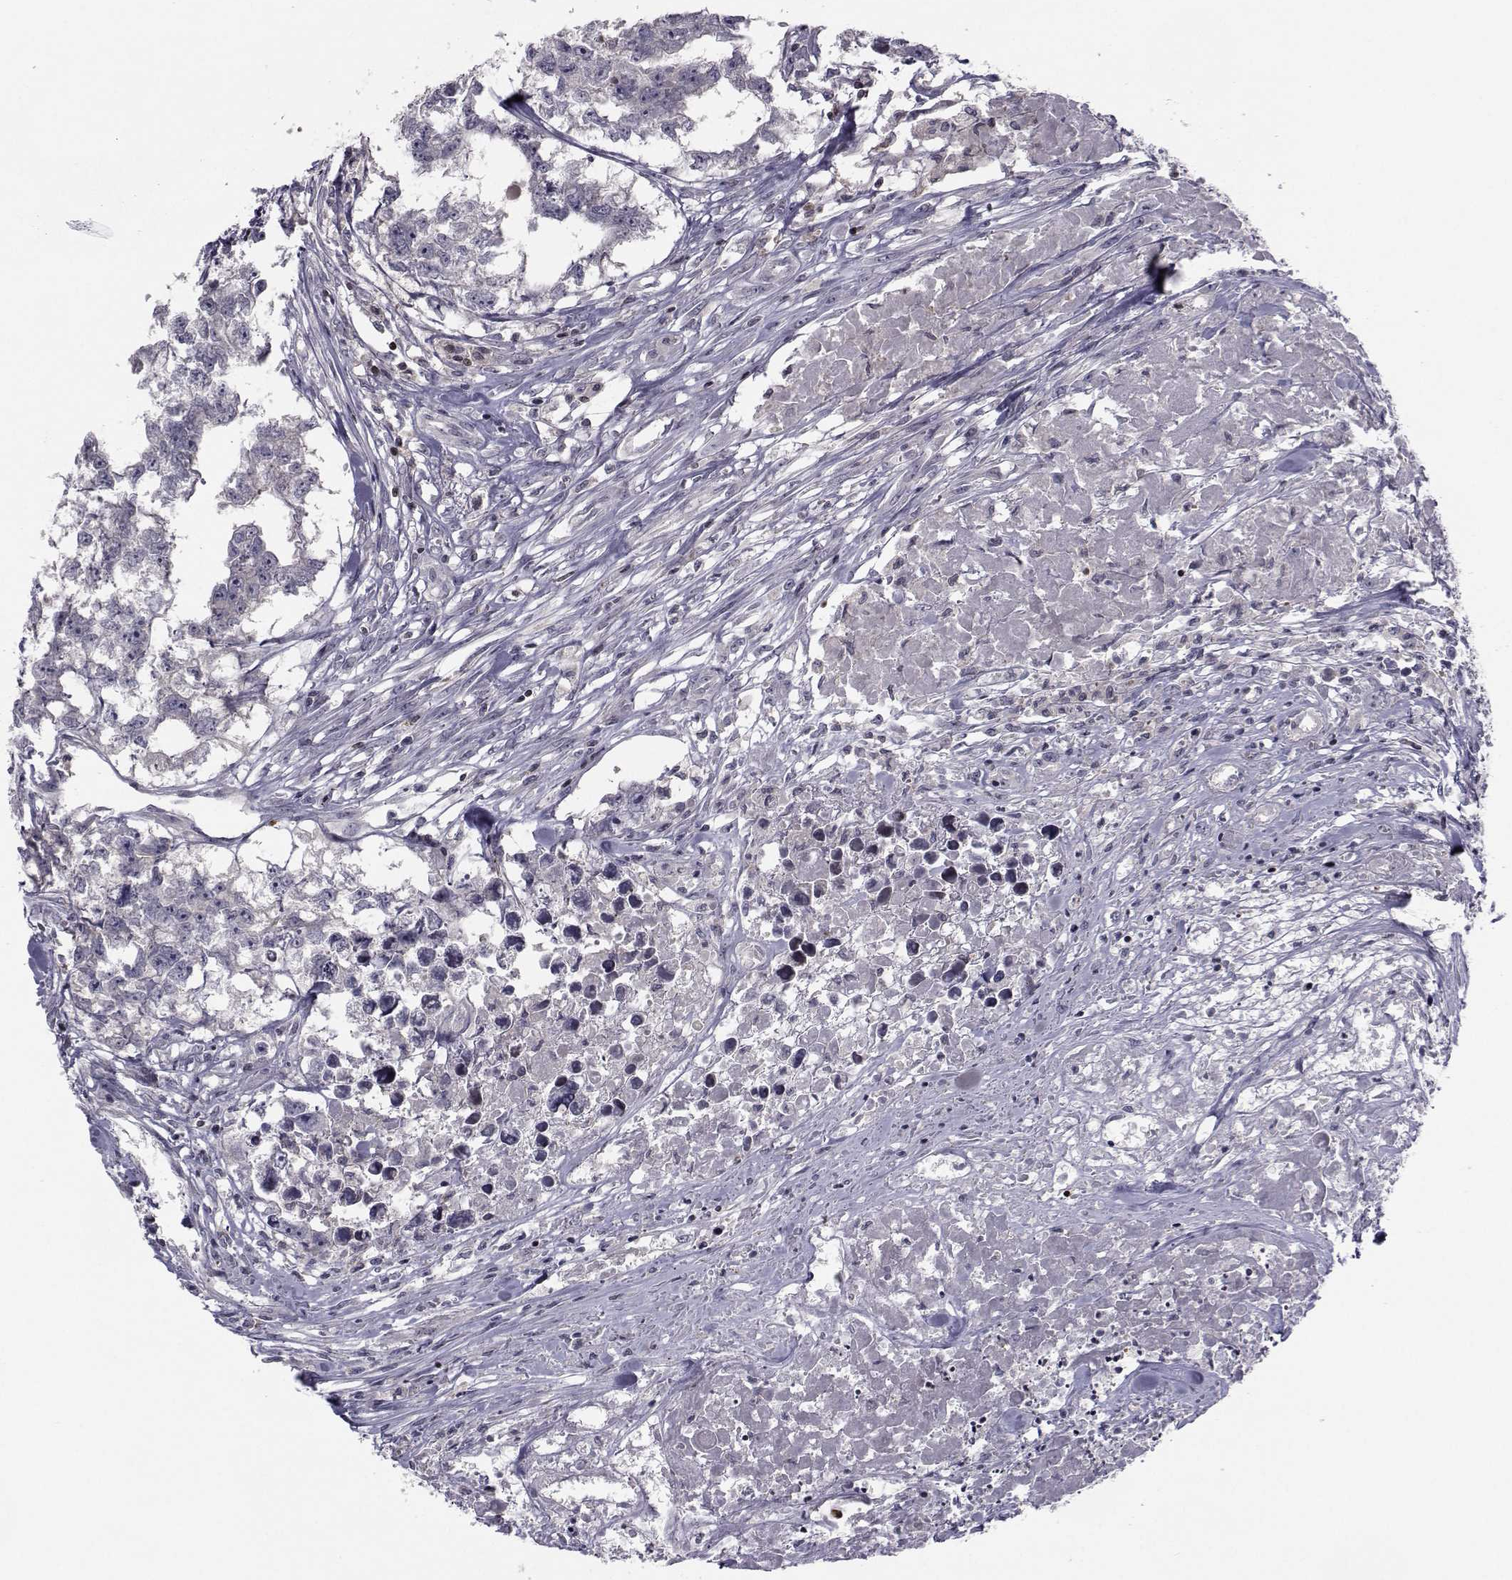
{"staining": {"intensity": "negative", "quantity": "none", "location": "none"}, "tissue": "testis cancer", "cell_type": "Tumor cells", "image_type": "cancer", "snomed": [{"axis": "morphology", "description": "Carcinoma, Embryonal, NOS"}, {"axis": "morphology", "description": "Teratoma, malignant, NOS"}, {"axis": "topography", "description": "Testis"}], "caption": "Immunohistochemistry (IHC) image of neoplastic tissue: human embryonal carcinoma (testis) stained with DAB (3,3'-diaminobenzidine) displays no significant protein positivity in tumor cells.", "gene": "PCP4L1", "patient": {"sex": "male", "age": 44}}